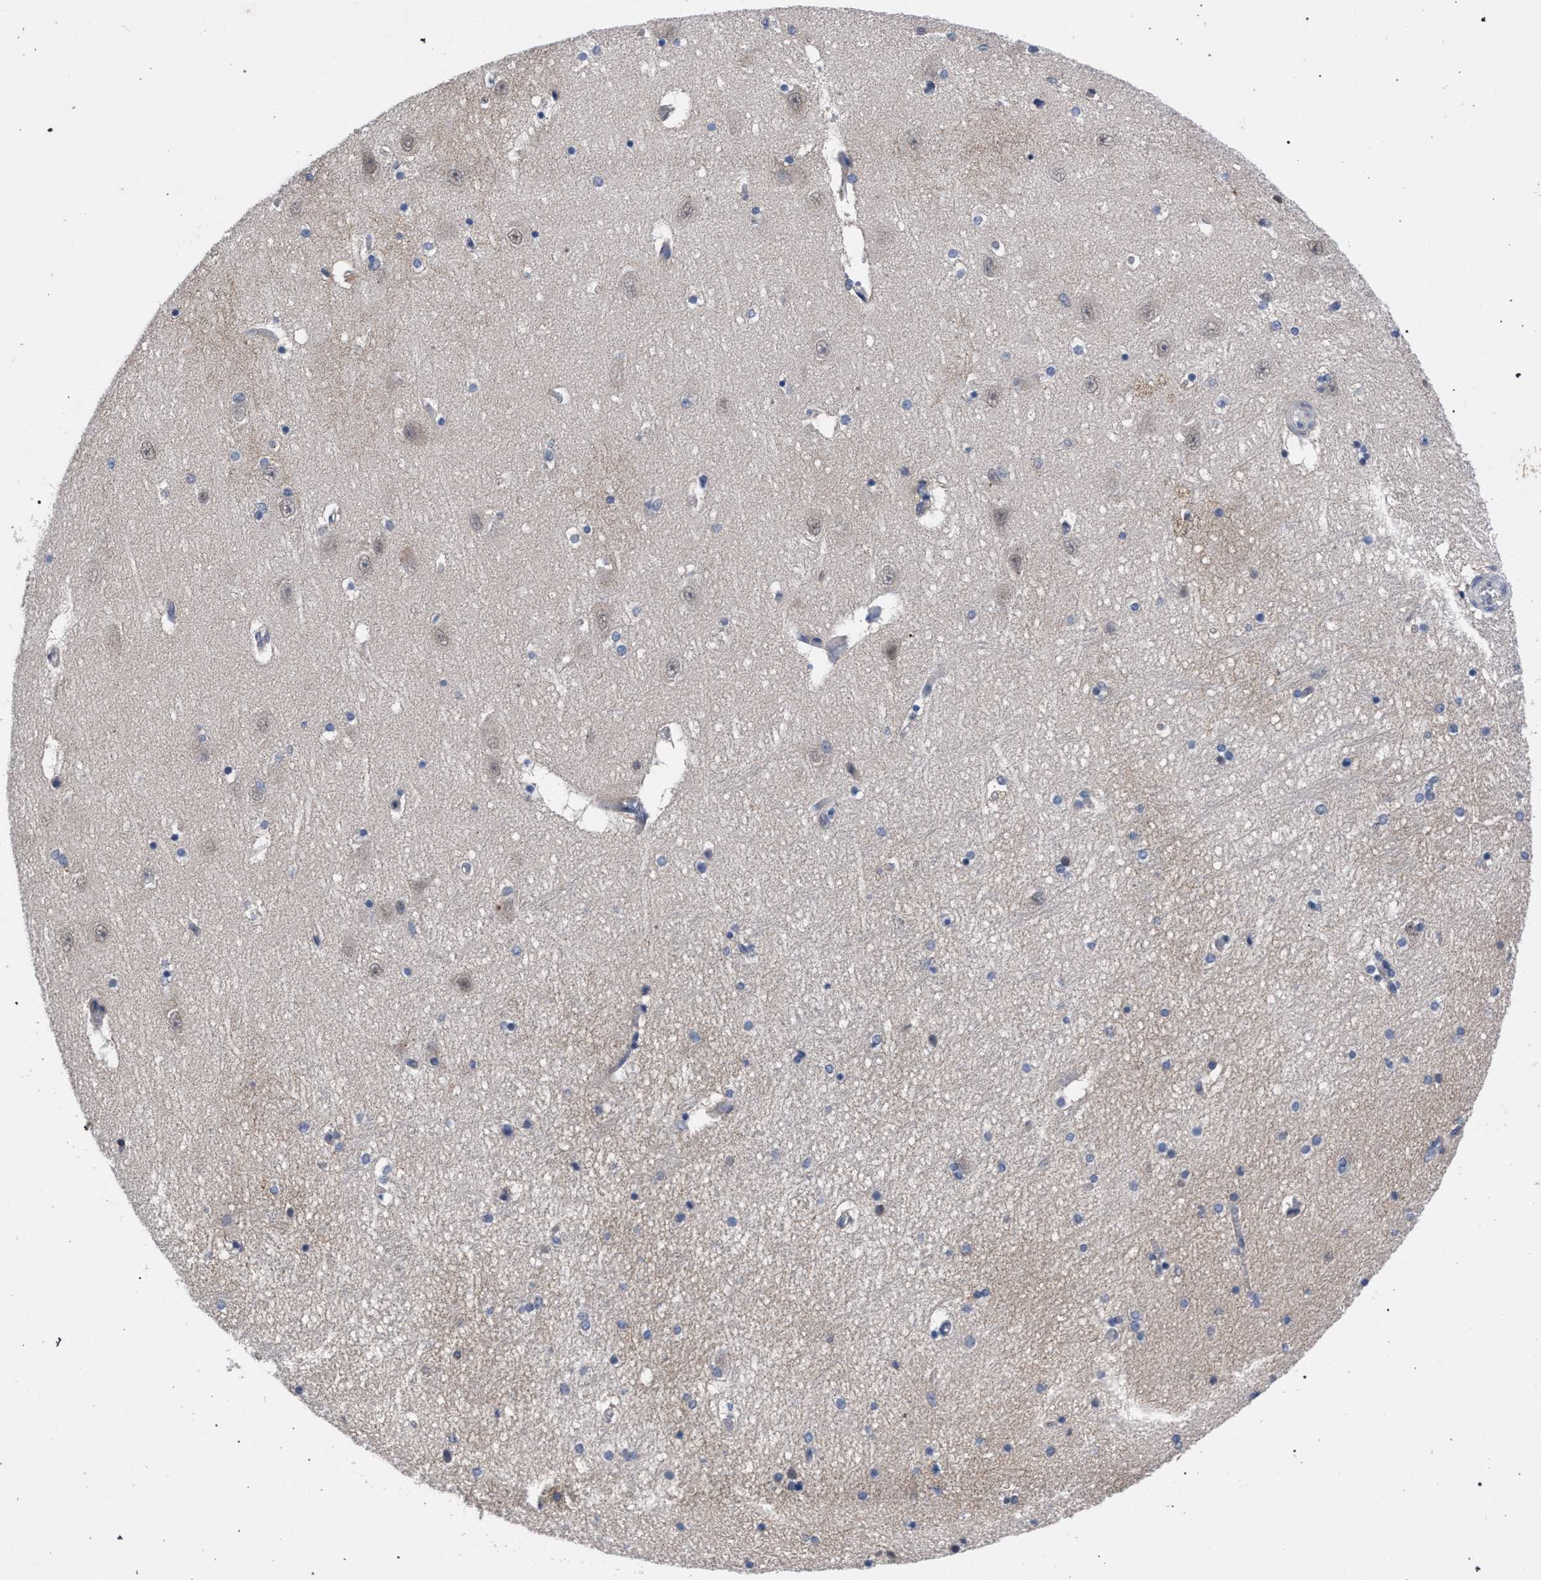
{"staining": {"intensity": "weak", "quantity": "<25%", "location": "cytoplasmic/membranous"}, "tissue": "hippocampus", "cell_type": "Glial cells", "image_type": "normal", "snomed": [{"axis": "morphology", "description": "Normal tissue, NOS"}, {"axis": "topography", "description": "Hippocampus"}], "caption": "Normal hippocampus was stained to show a protein in brown. There is no significant expression in glial cells. (DAB (3,3'-diaminobenzidine) IHC visualized using brightfield microscopy, high magnification).", "gene": "GOLGA2", "patient": {"sex": "female", "age": 54}}